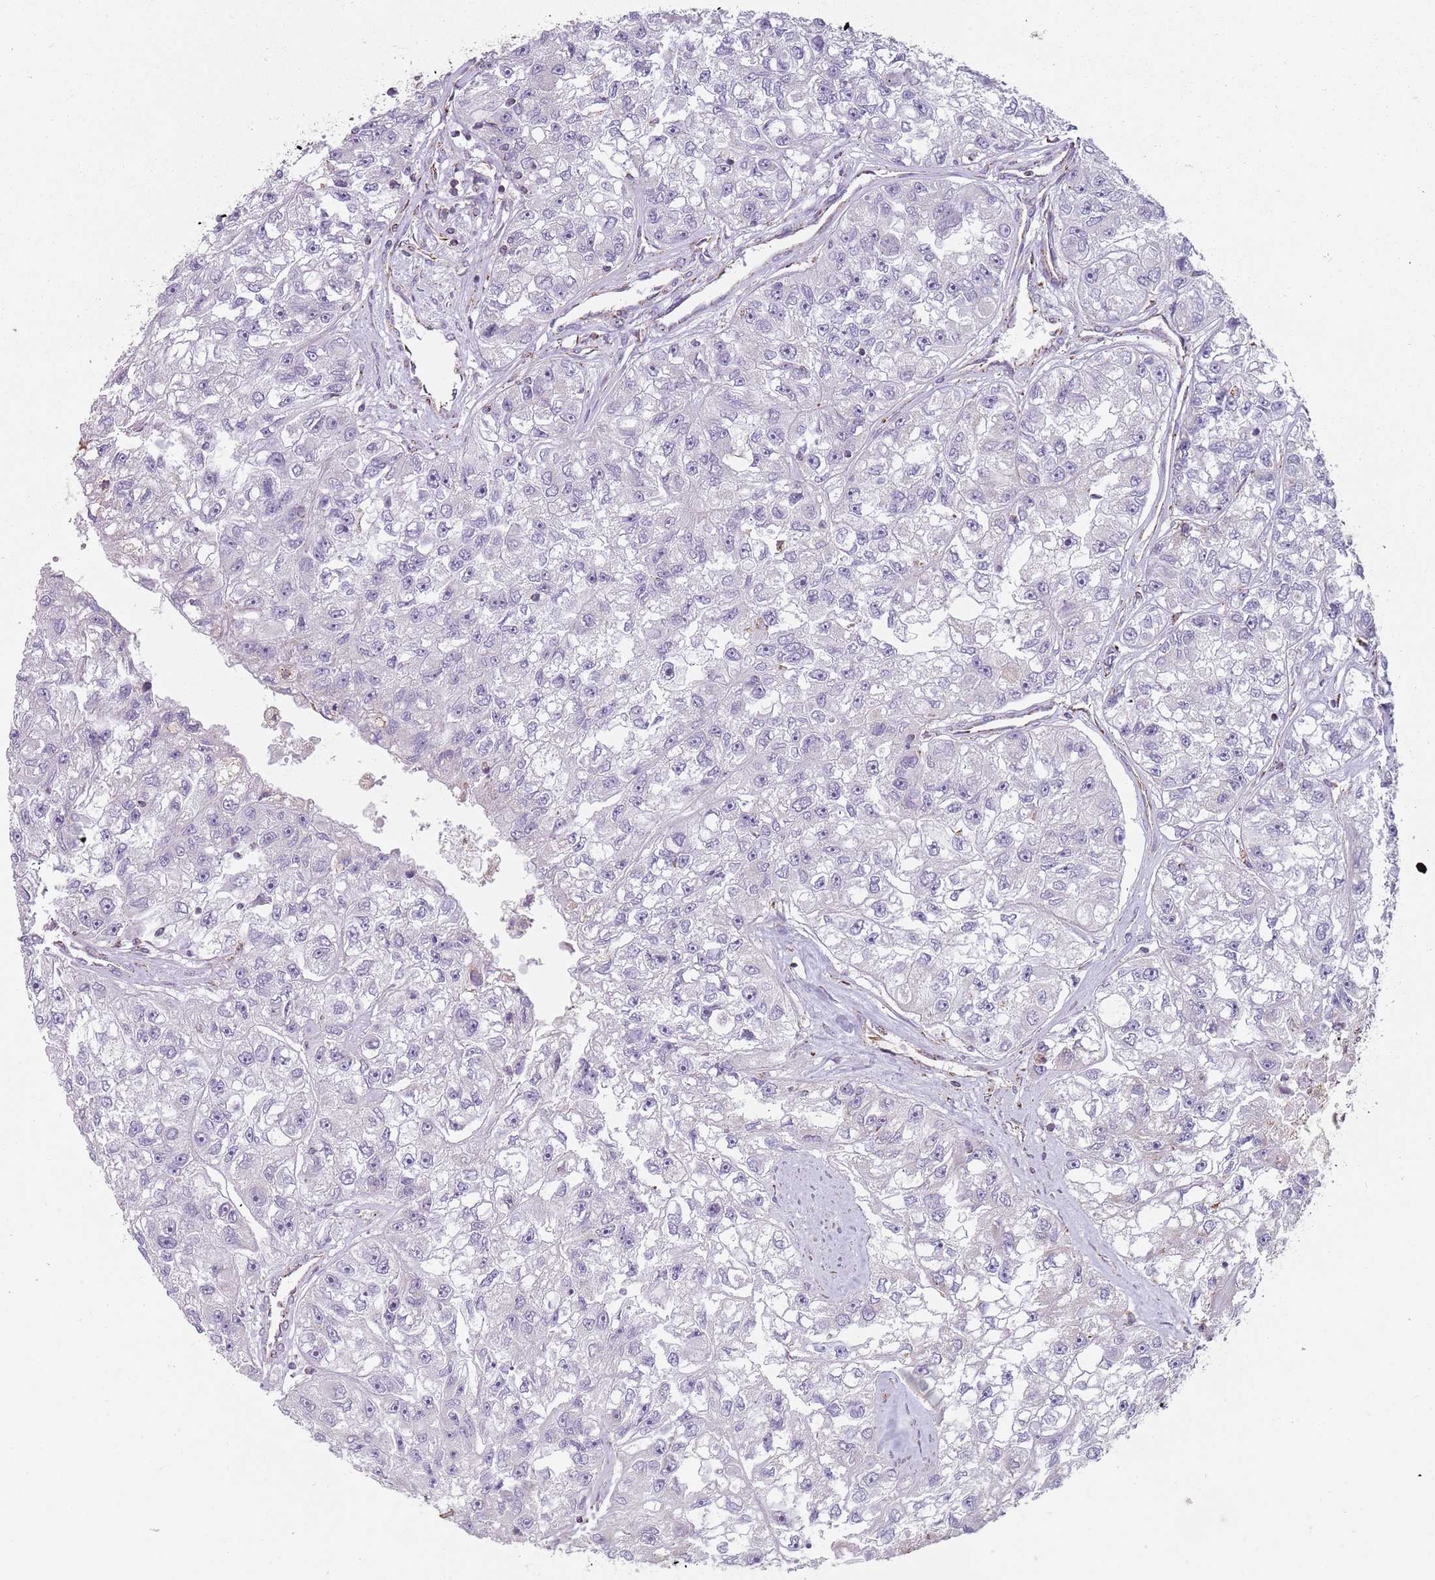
{"staining": {"intensity": "negative", "quantity": "none", "location": "none"}, "tissue": "renal cancer", "cell_type": "Tumor cells", "image_type": "cancer", "snomed": [{"axis": "morphology", "description": "Adenocarcinoma, NOS"}, {"axis": "topography", "description": "Kidney"}], "caption": "Immunohistochemistry (IHC) image of human adenocarcinoma (renal) stained for a protein (brown), which demonstrates no positivity in tumor cells. (DAB (3,3'-diaminobenzidine) IHC, high magnification).", "gene": "GAS8", "patient": {"sex": "male", "age": 63}}